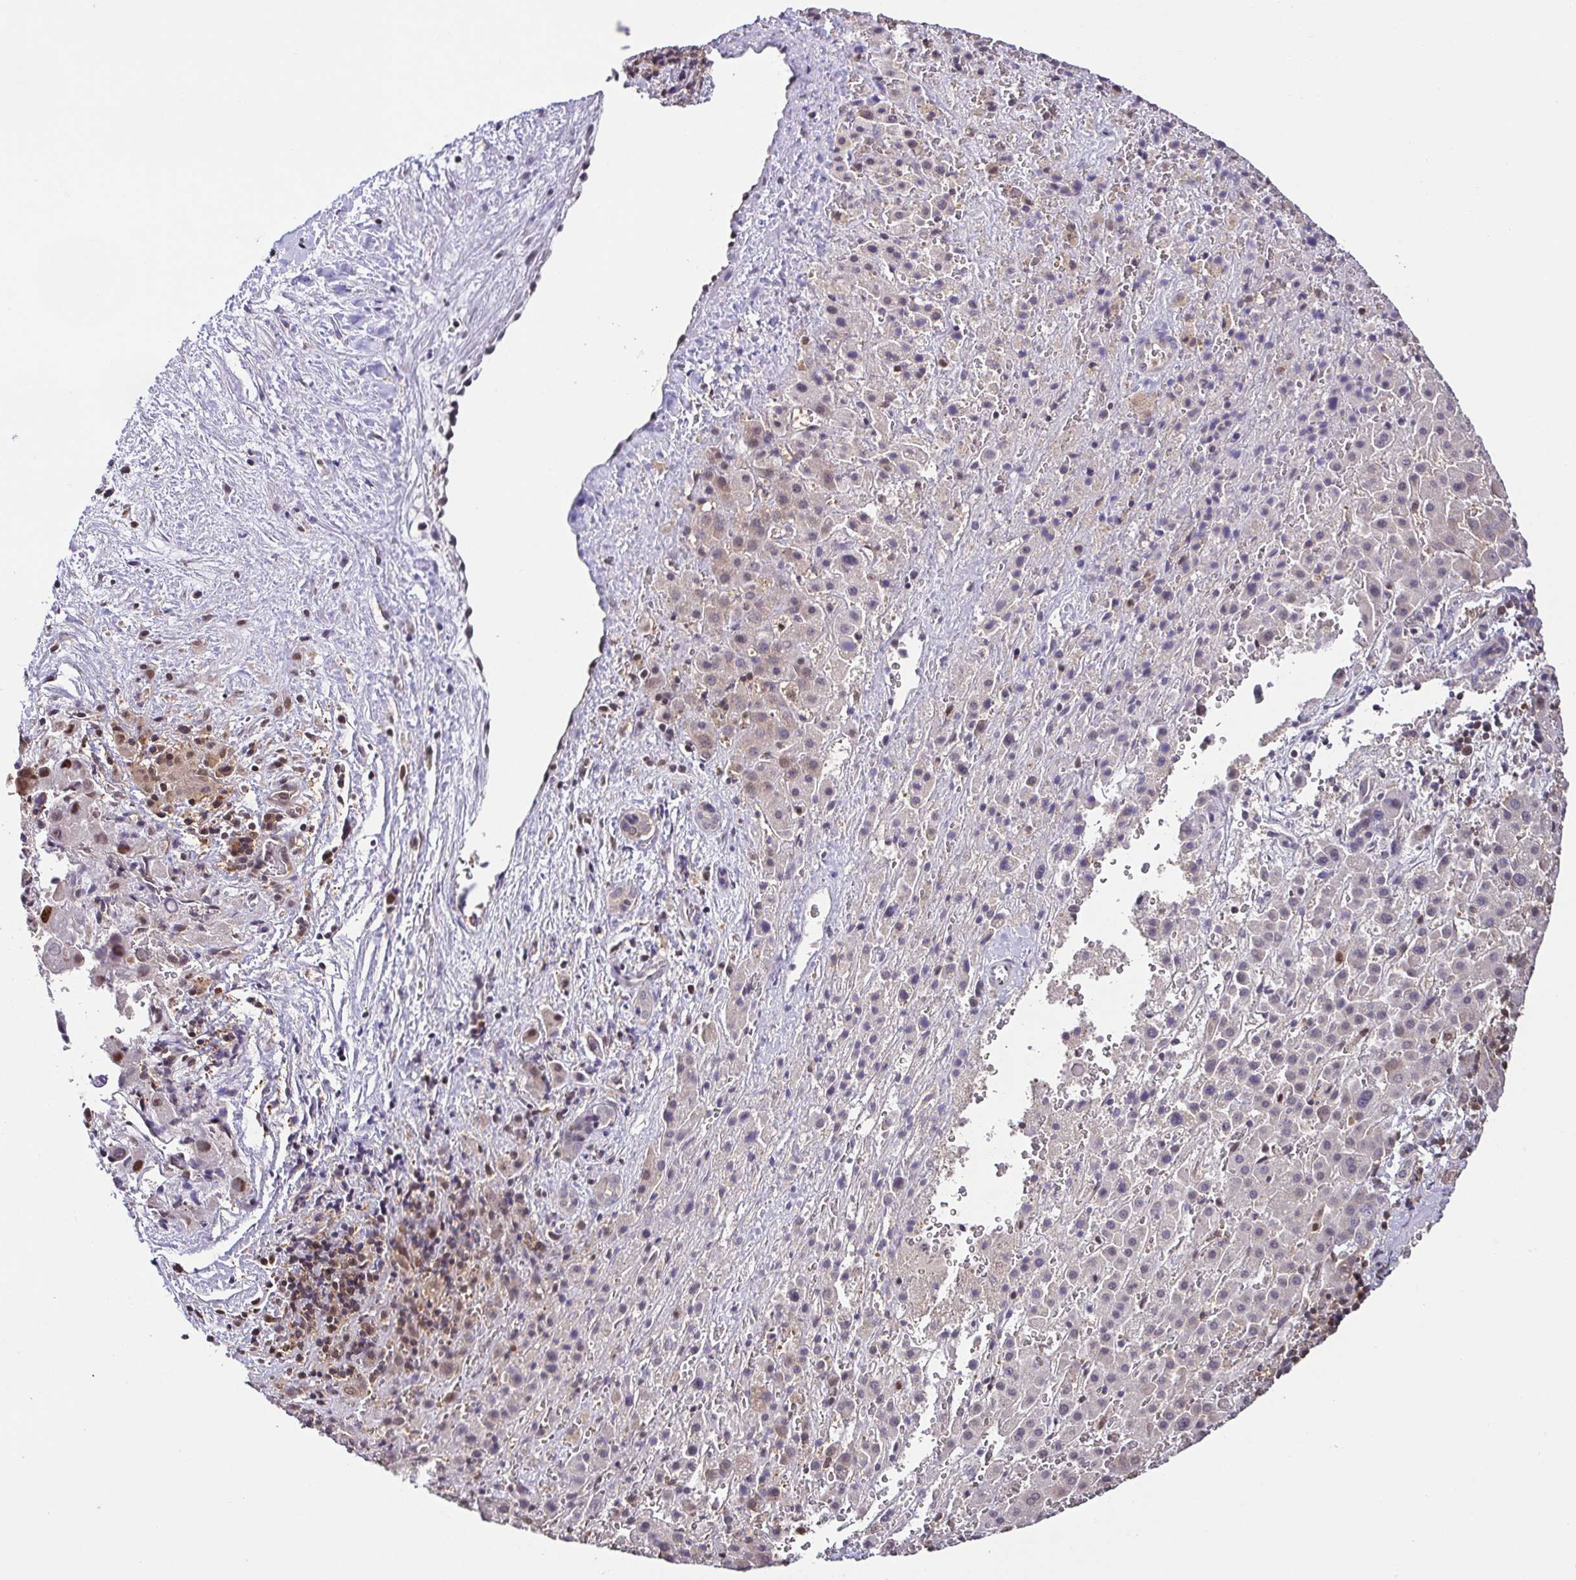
{"staining": {"intensity": "moderate", "quantity": "<25%", "location": "nuclear"}, "tissue": "liver cancer", "cell_type": "Tumor cells", "image_type": "cancer", "snomed": [{"axis": "morphology", "description": "Carcinoma, Hepatocellular, NOS"}, {"axis": "topography", "description": "Liver"}], "caption": "Immunohistochemistry (IHC) of liver hepatocellular carcinoma demonstrates low levels of moderate nuclear expression in approximately <25% of tumor cells. The staining was performed using DAB to visualize the protein expression in brown, while the nuclei were stained in blue with hematoxylin (Magnification: 20x).", "gene": "PSMB9", "patient": {"sex": "male", "age": 27}}